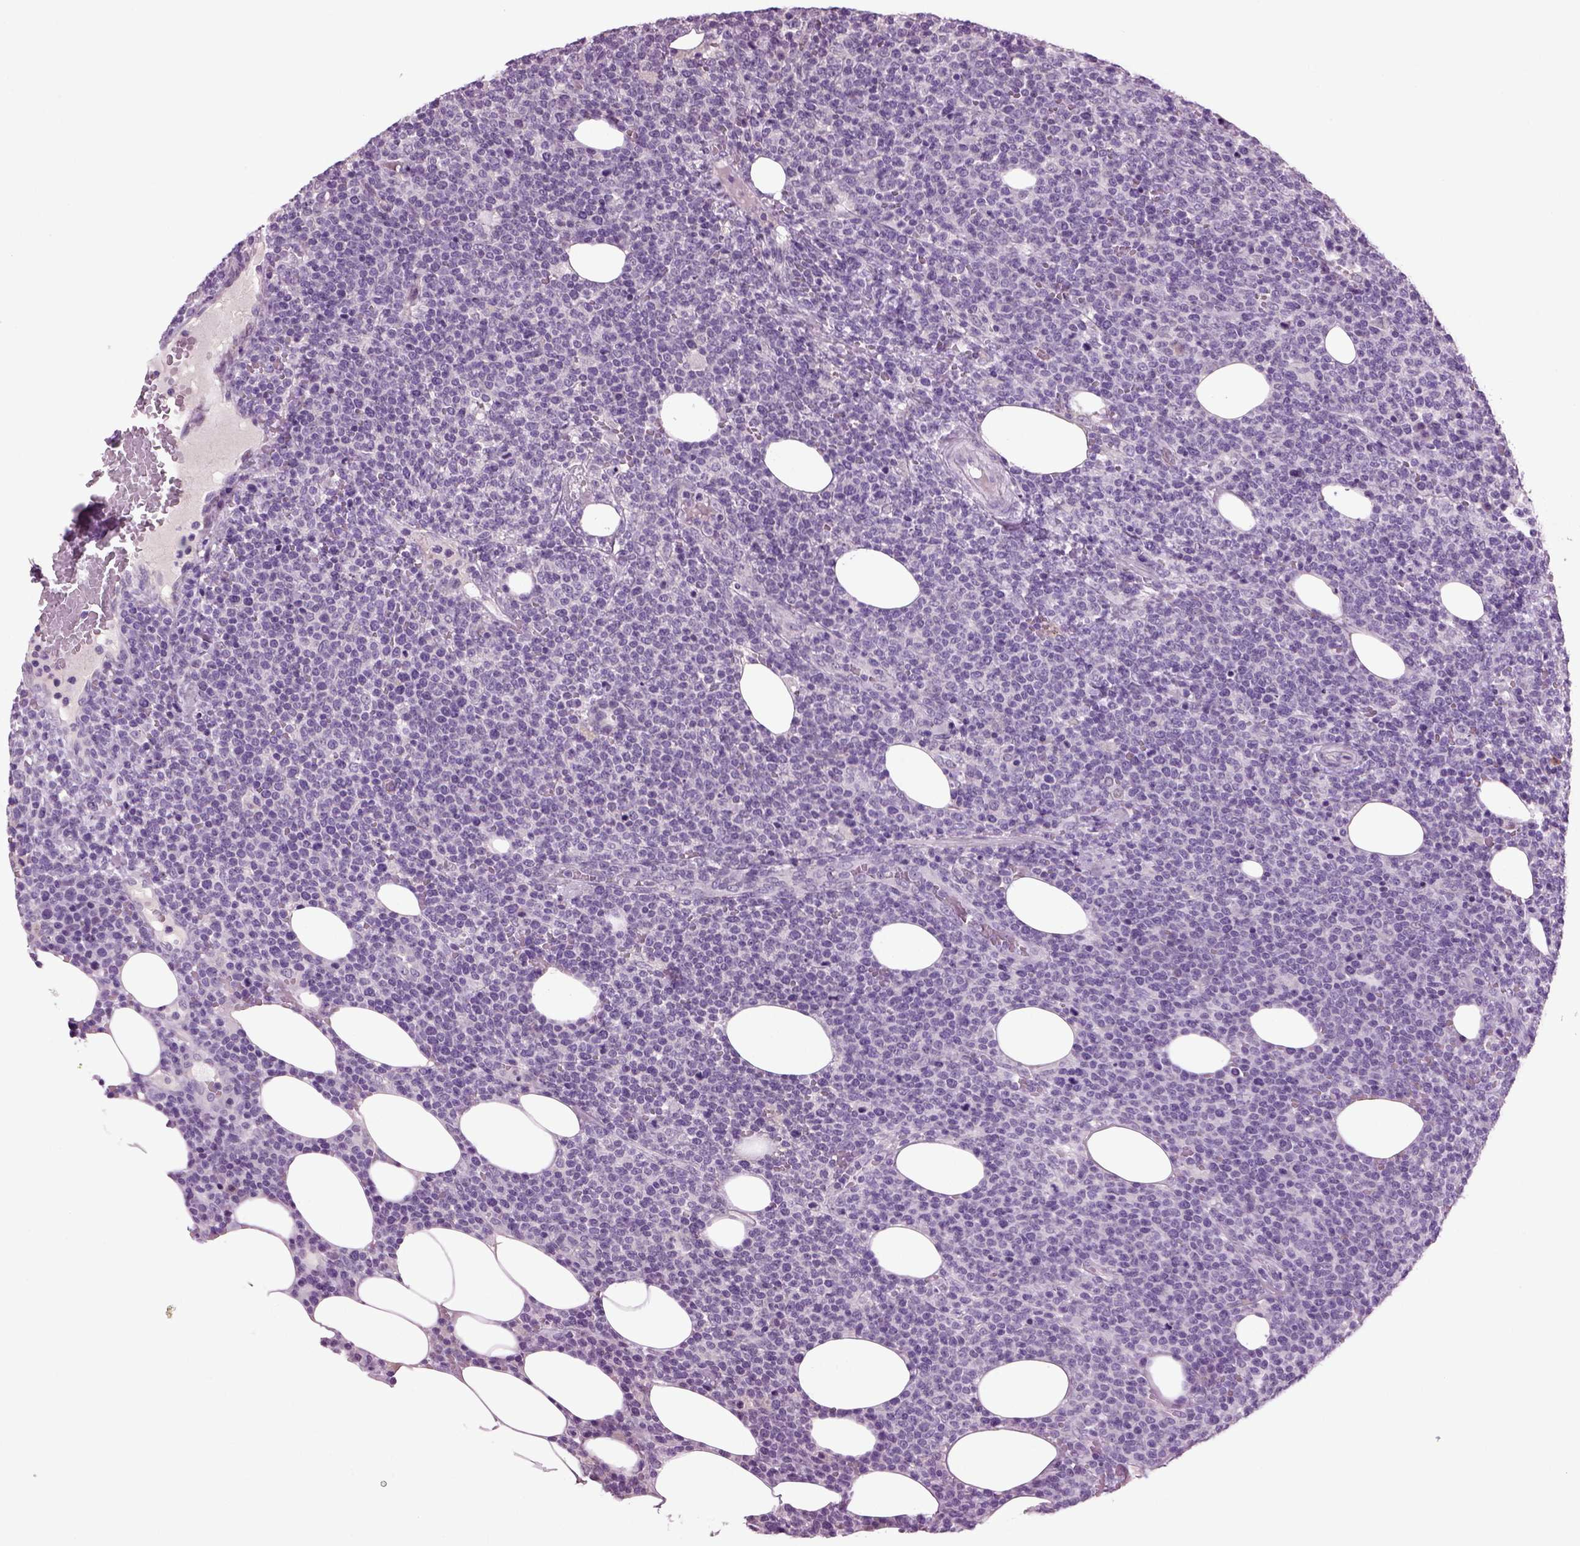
{"staining": {"intensity": "negative", "quantity": "none", "location": "none"}, "tissue": "lymphoma", "cell_type": "Tumor cells", "image_type": "cancer", "snomed": [{"axis": "morphology", "description": "Malignant lymphoma, non-Hodgkin's type, High grade"}, {"axis": "topography", "description": "Lymph node"}], "caption": "DAB (3,3'-diaminobenzidine) immunohistochemical staining of lymphoma shows no significant positivity in tumor cells.", "gene": "COL9A2", "patient": {"sex": "male", "age": 61}}